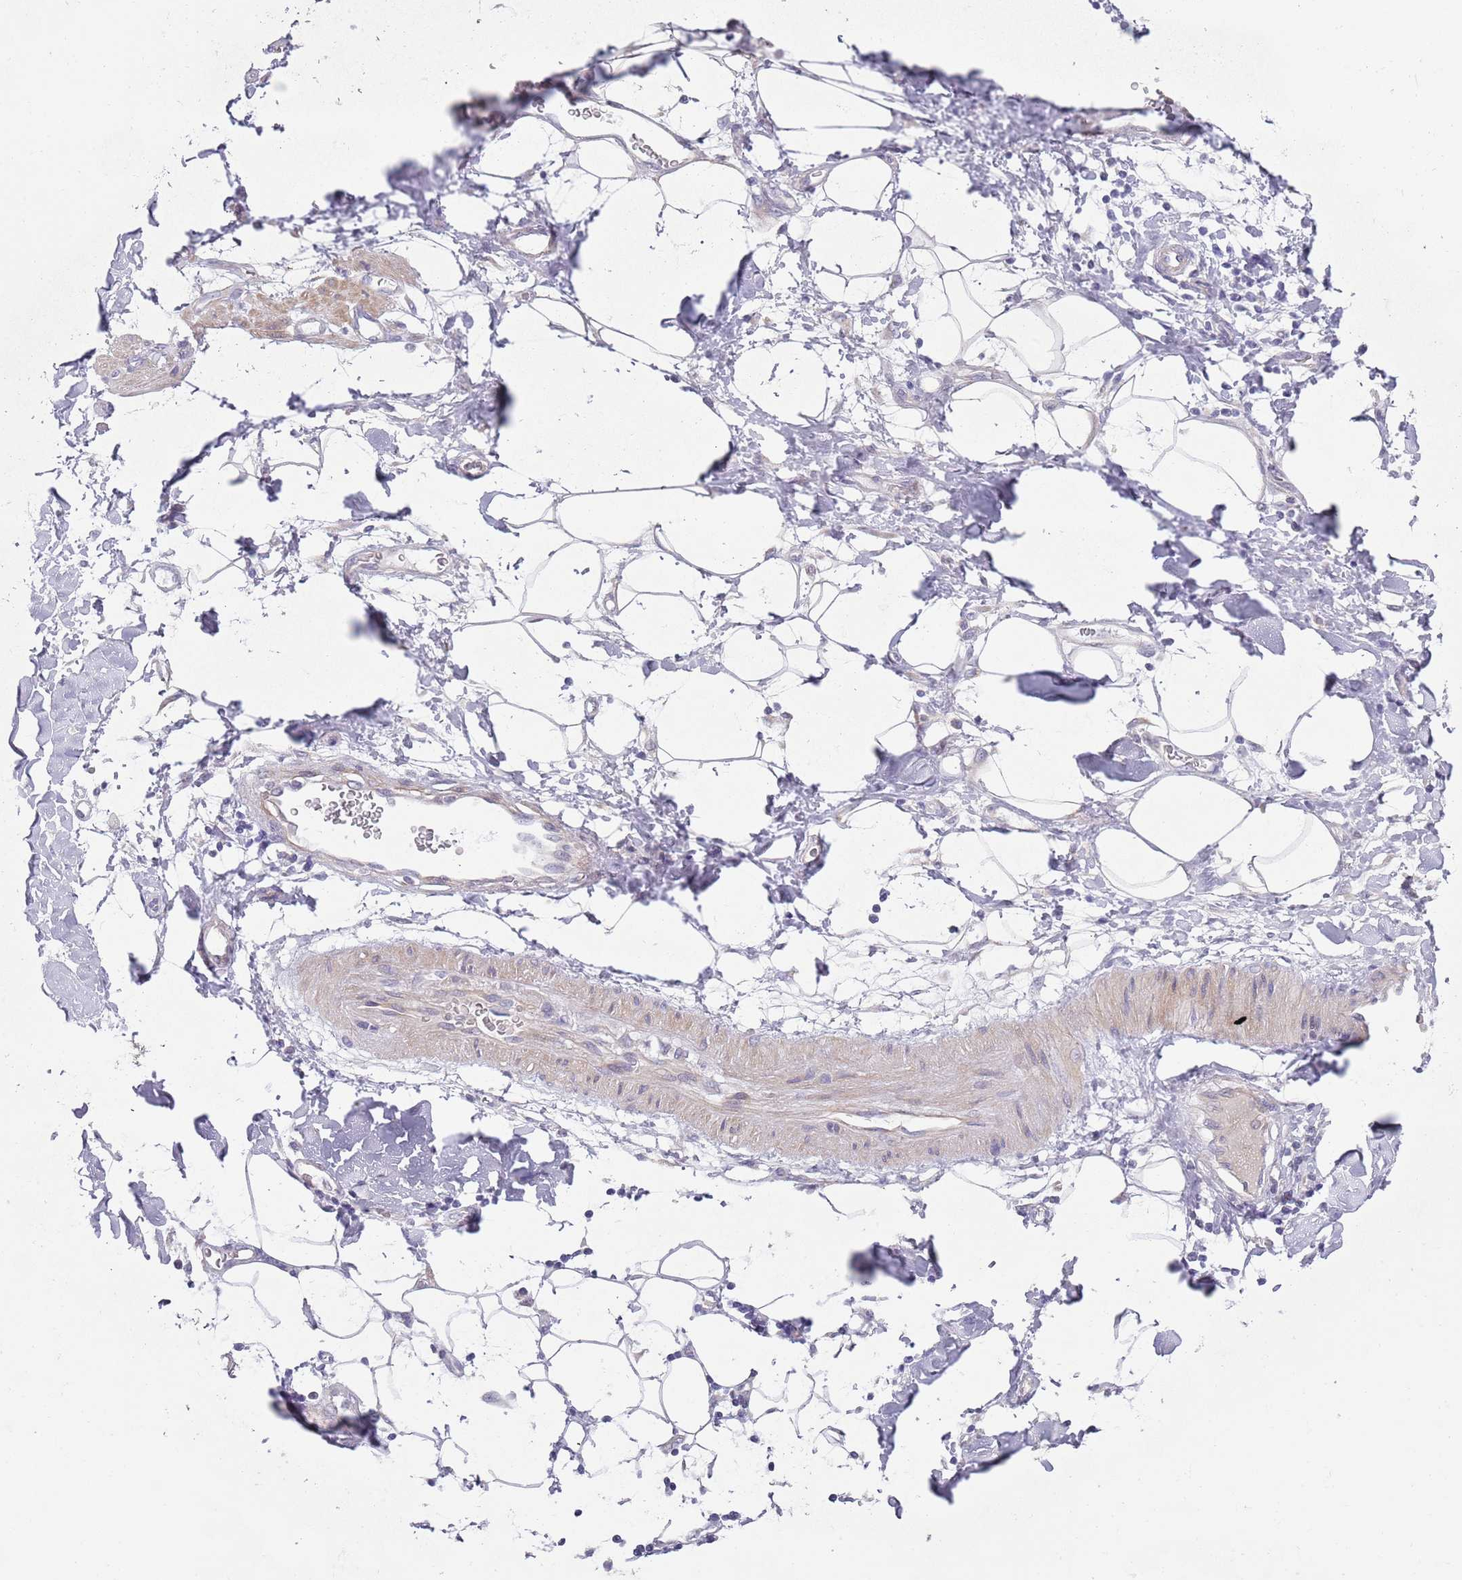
{"staining": {"intensity": "negative", "quantity": "none", "location": "none"}, "tissue": "adipose tissue", "cell_type": "Adipocytes", "image_type": "normal", "snomed": [{"axis": "morphology", "description": "Normal tissue, NOS"}, {"axis": "morphology", "description": "Adenocarcinoma, NOS"}, {"axis": "topography", "description": "Pancreas"}, {"axis": "topography", "description": "Peripheral nerve tissue"}], "caption": "The photomicrograph displays no significant expression in adipocytes of adipose tissue. (Stains: DAB (3,3'-diaminobenzidine) immunohistochemistry (IHC) with hematoxylin counter stain, Microscopy: brightfield microscopy at high magnification).", "gene": "PRAC1", "patient": {"sex": "male", "age": 59}}